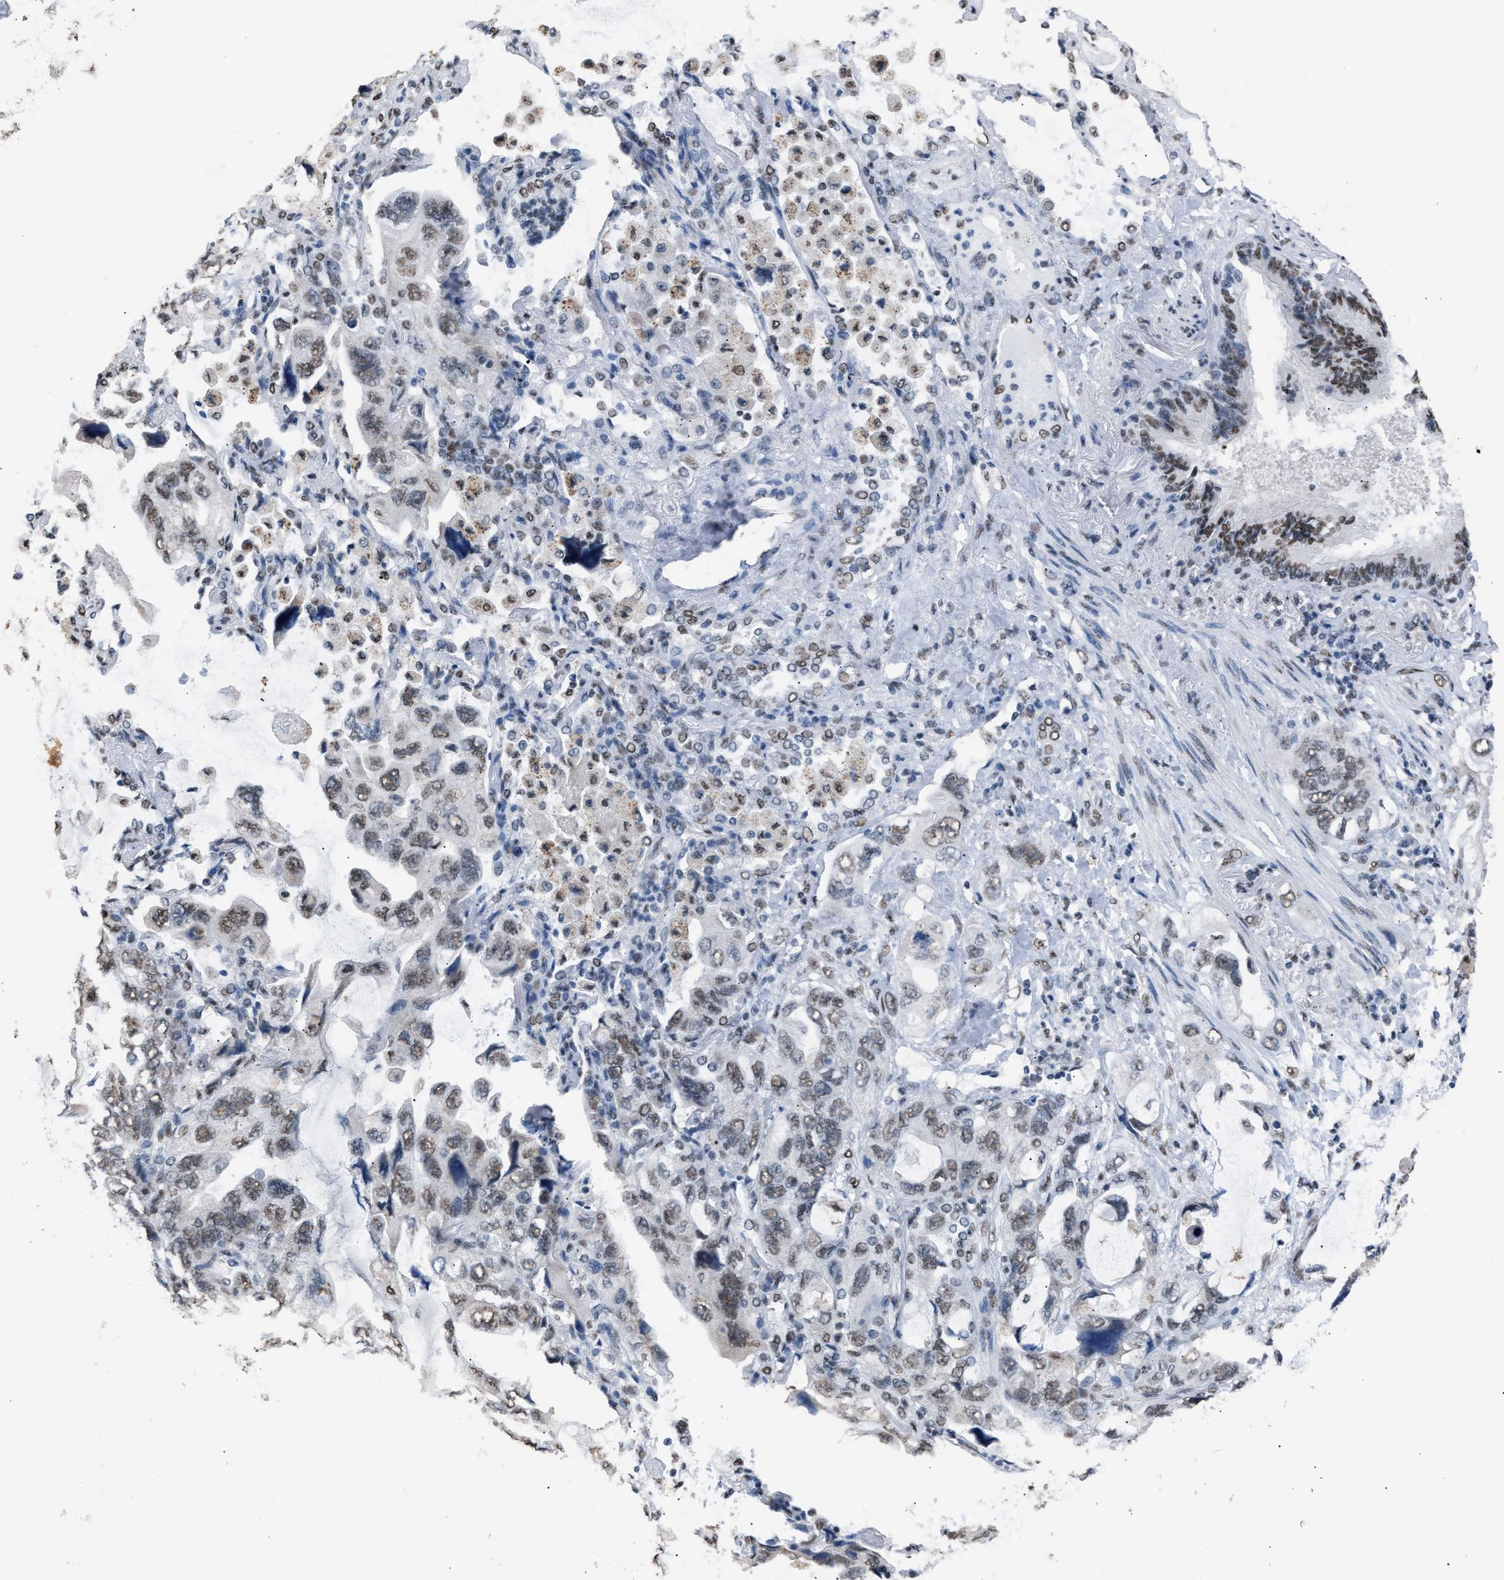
{"staining": {"intensity": "weak", "quantity": ">75%", "location": "nuclear"}, "tissue": "lung cancer", "cell_type": "Tumor cells", "image_type": "cancer", "snomed": [{"axis": "morphology", "description": "Squamous cell carcinoma, NOS"}, {"axis": "topography", "description": "Lung"}], "caption": "Lung cancer (squamous cell carcinoma) stained for a protein demonstrates weak nuclear positivity in tumor cells. (Brightfield microscopy of DAB IHC at high magnification).", "gene": "CCAR2", "patient": {"sex": "female", "age": 73}}